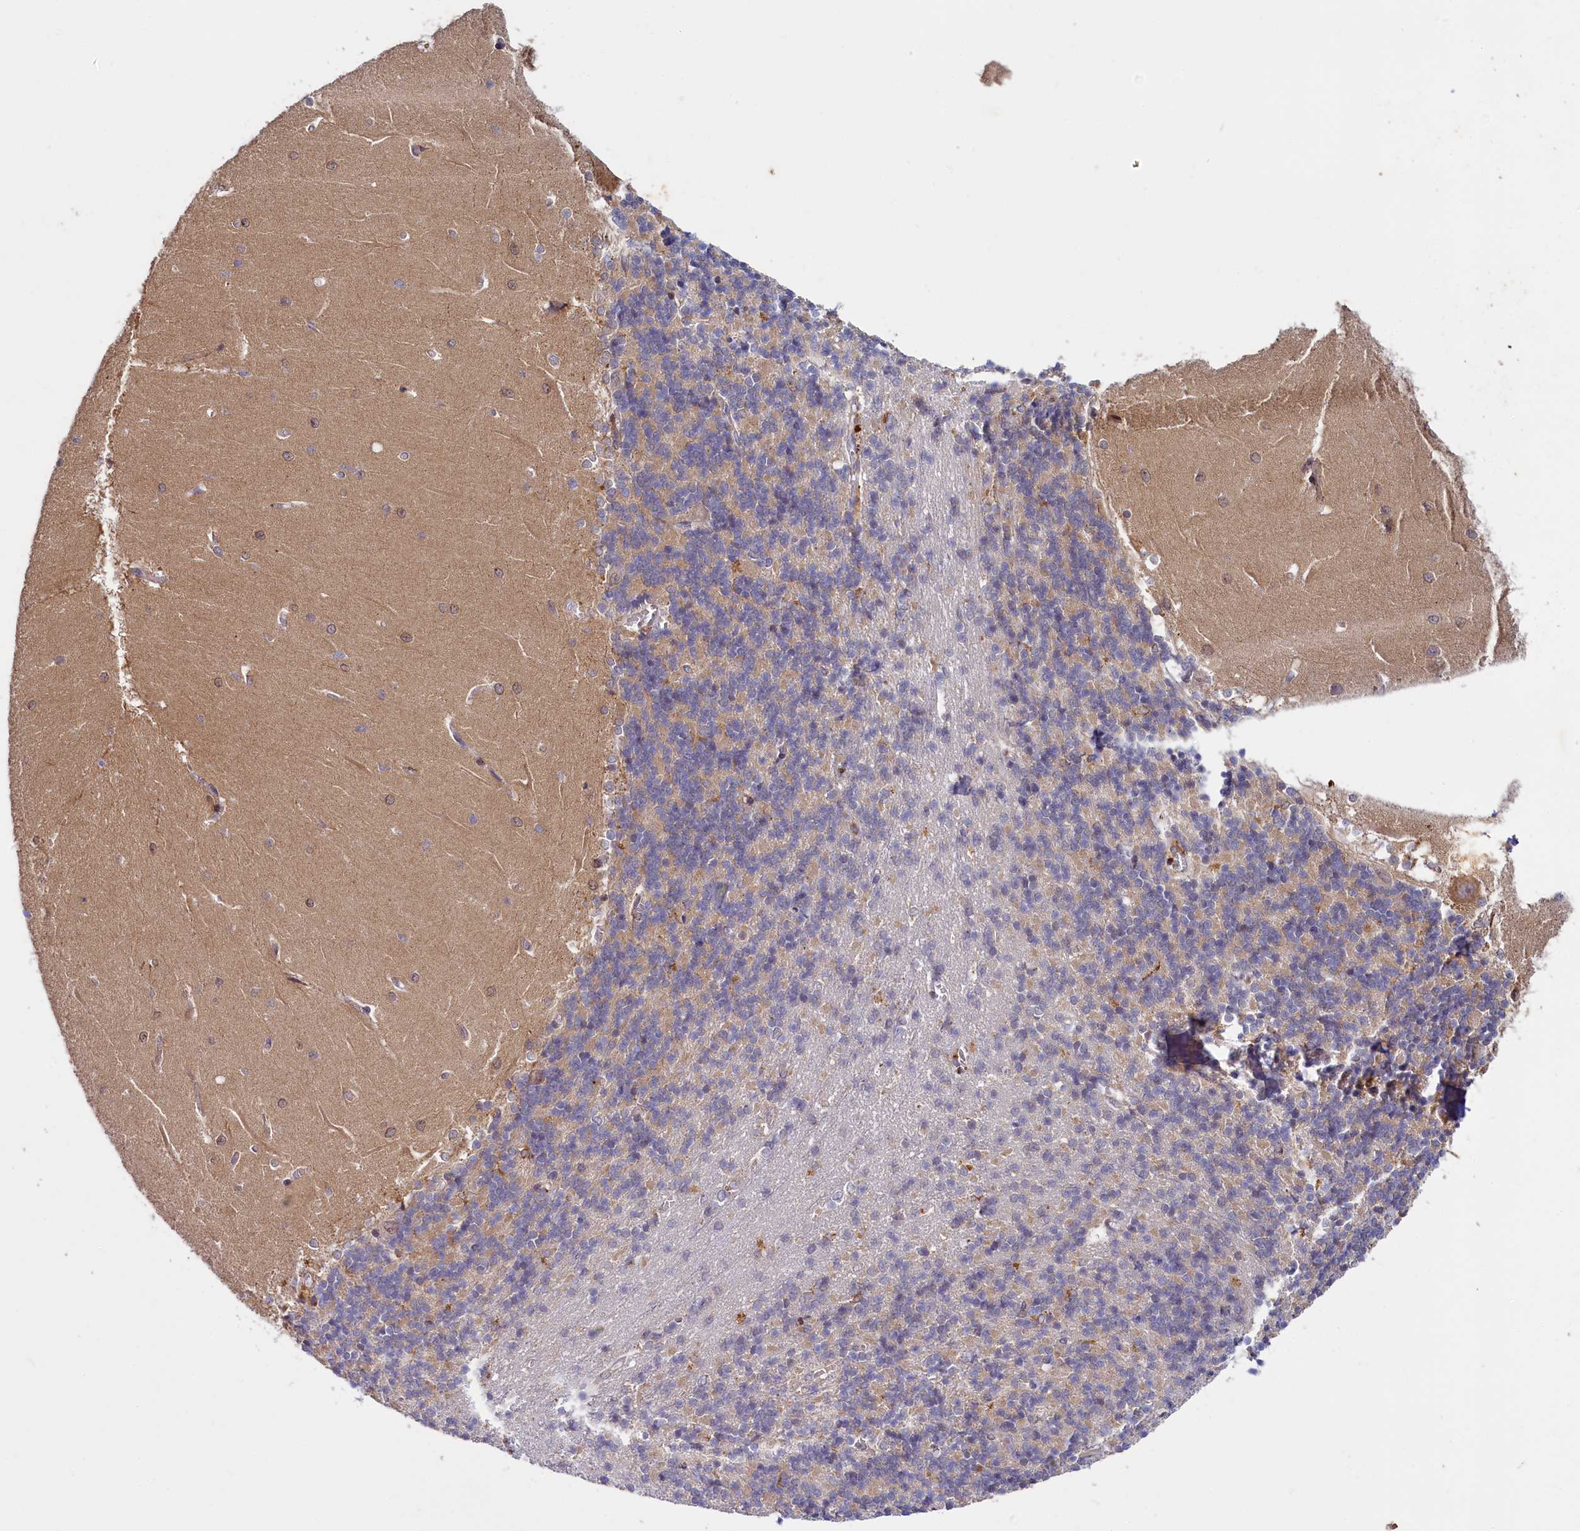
{"staining": {"intensity": "moderate", "quantity": "25%-75%", "location": "cytoplasmic/membranous"}, "tissue": "cerebellum", "cell_type": "Cells in granular layer", "image_type": "normal", "snomed": [{"axis": "morphology", "description": "Normal tissue, NOS"}, {"axis": "topography", "description": "Cerebellum"}], "caption": "Protein analysis of benign cerebellum reveals moderate cytoplasmic/membranous staining in approximately 25%-75% of cells in granular layer.", "gene": "DYNC2H1", "patient": {"sex": "male", "age": 37}}